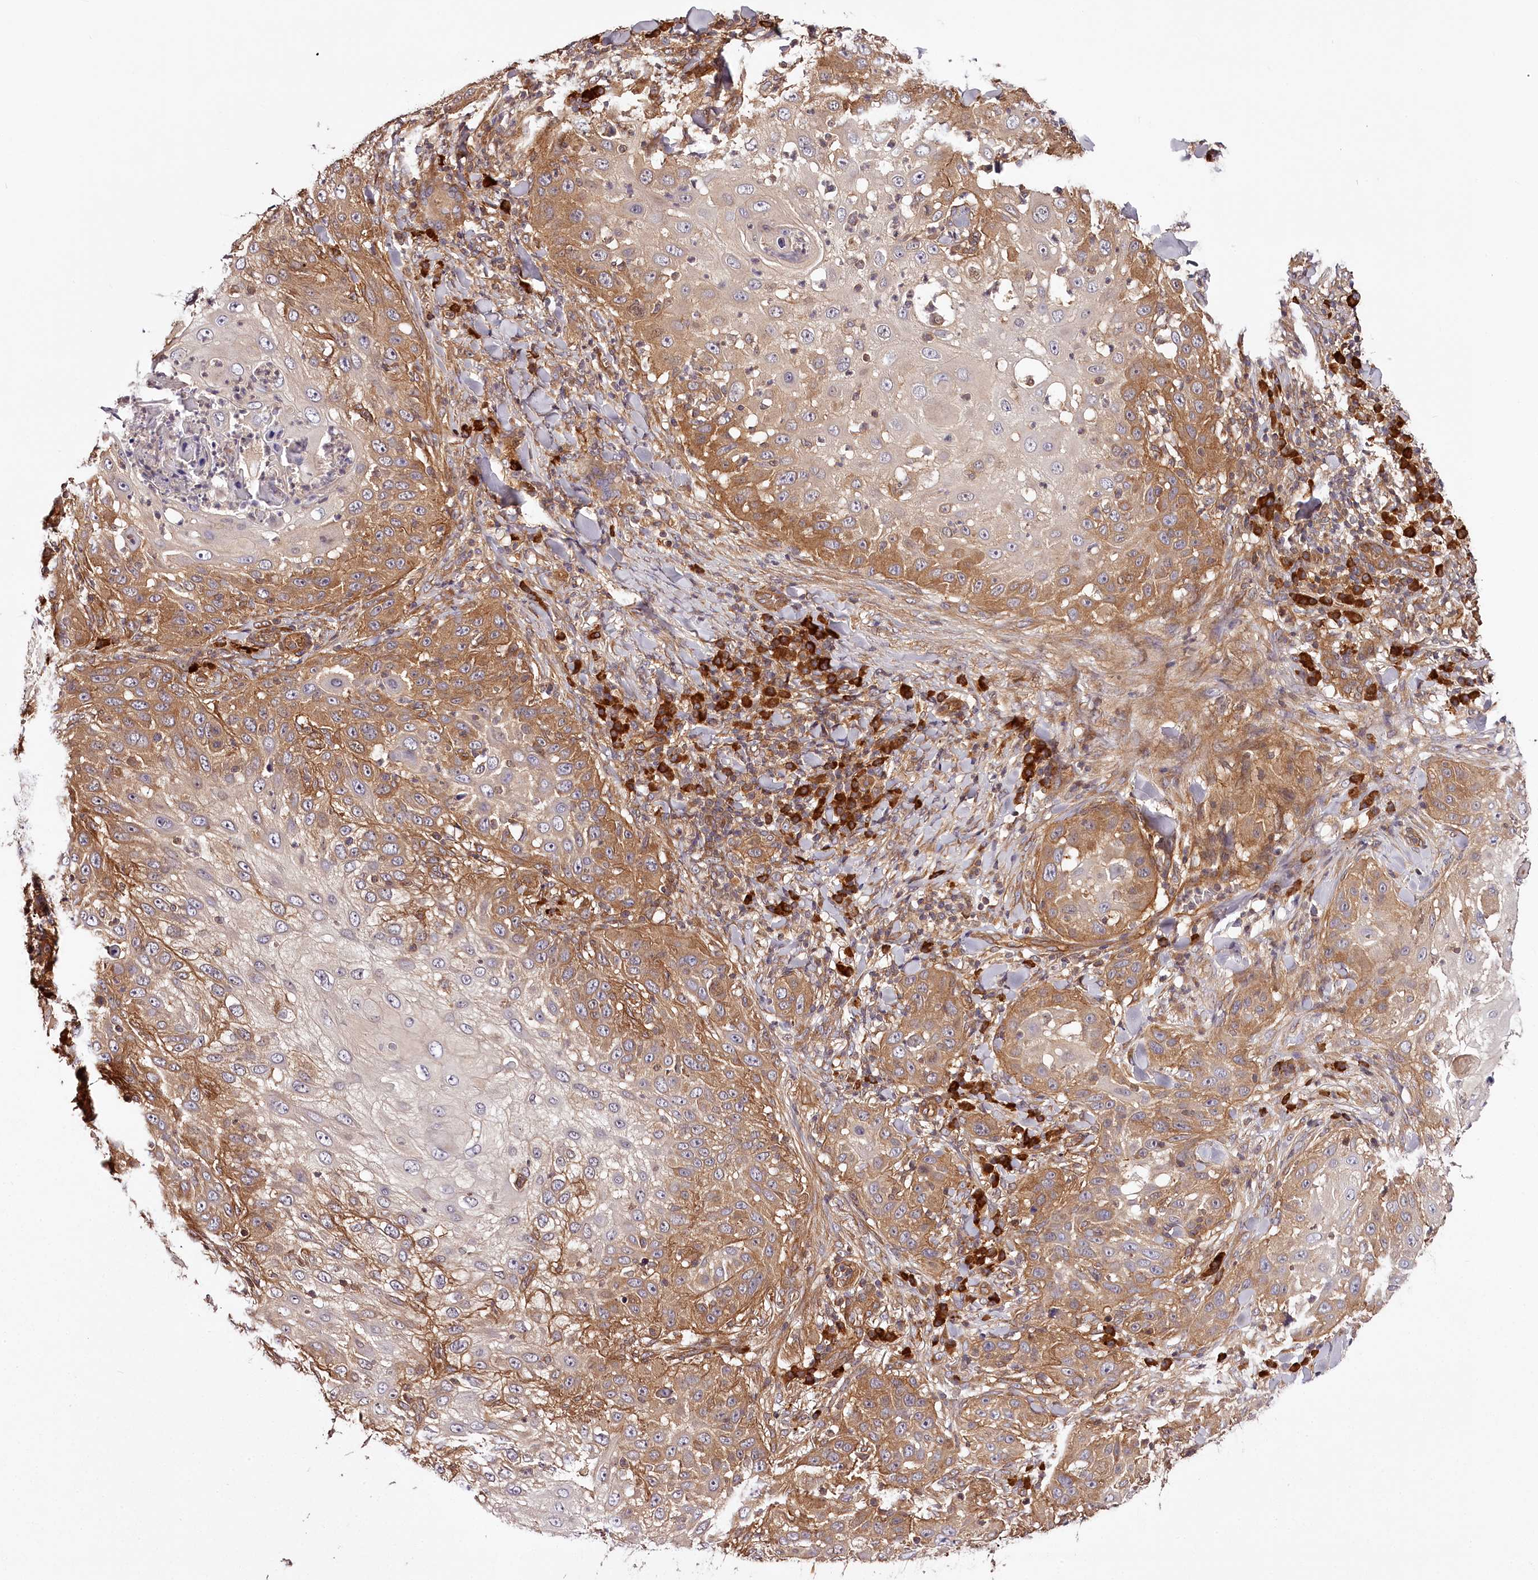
{"staining": {"intensity": "moderate", "quantity": ">75%", "location": "cytoplasmic/membranous"}, "tissue": "skin cancer", "cell_type": "Tumor cells", "image_type": "cancer", "snomed": [{"axis": "morphology", "description": "Squamous cell carcinoma, NOS"}, {"axis": "topography", "description": "Skin"}], "caption": "Immunohistochemistry (IHC) photomicrograph of human skin squamous cell carcinoma stained for a protein (brown), which reveals medium levels of moderate cytoplasmic/membranous staining in about >75% of tumor cells.", "gene": "TARS1", "patient": {"sex": "female", "age": 44}}